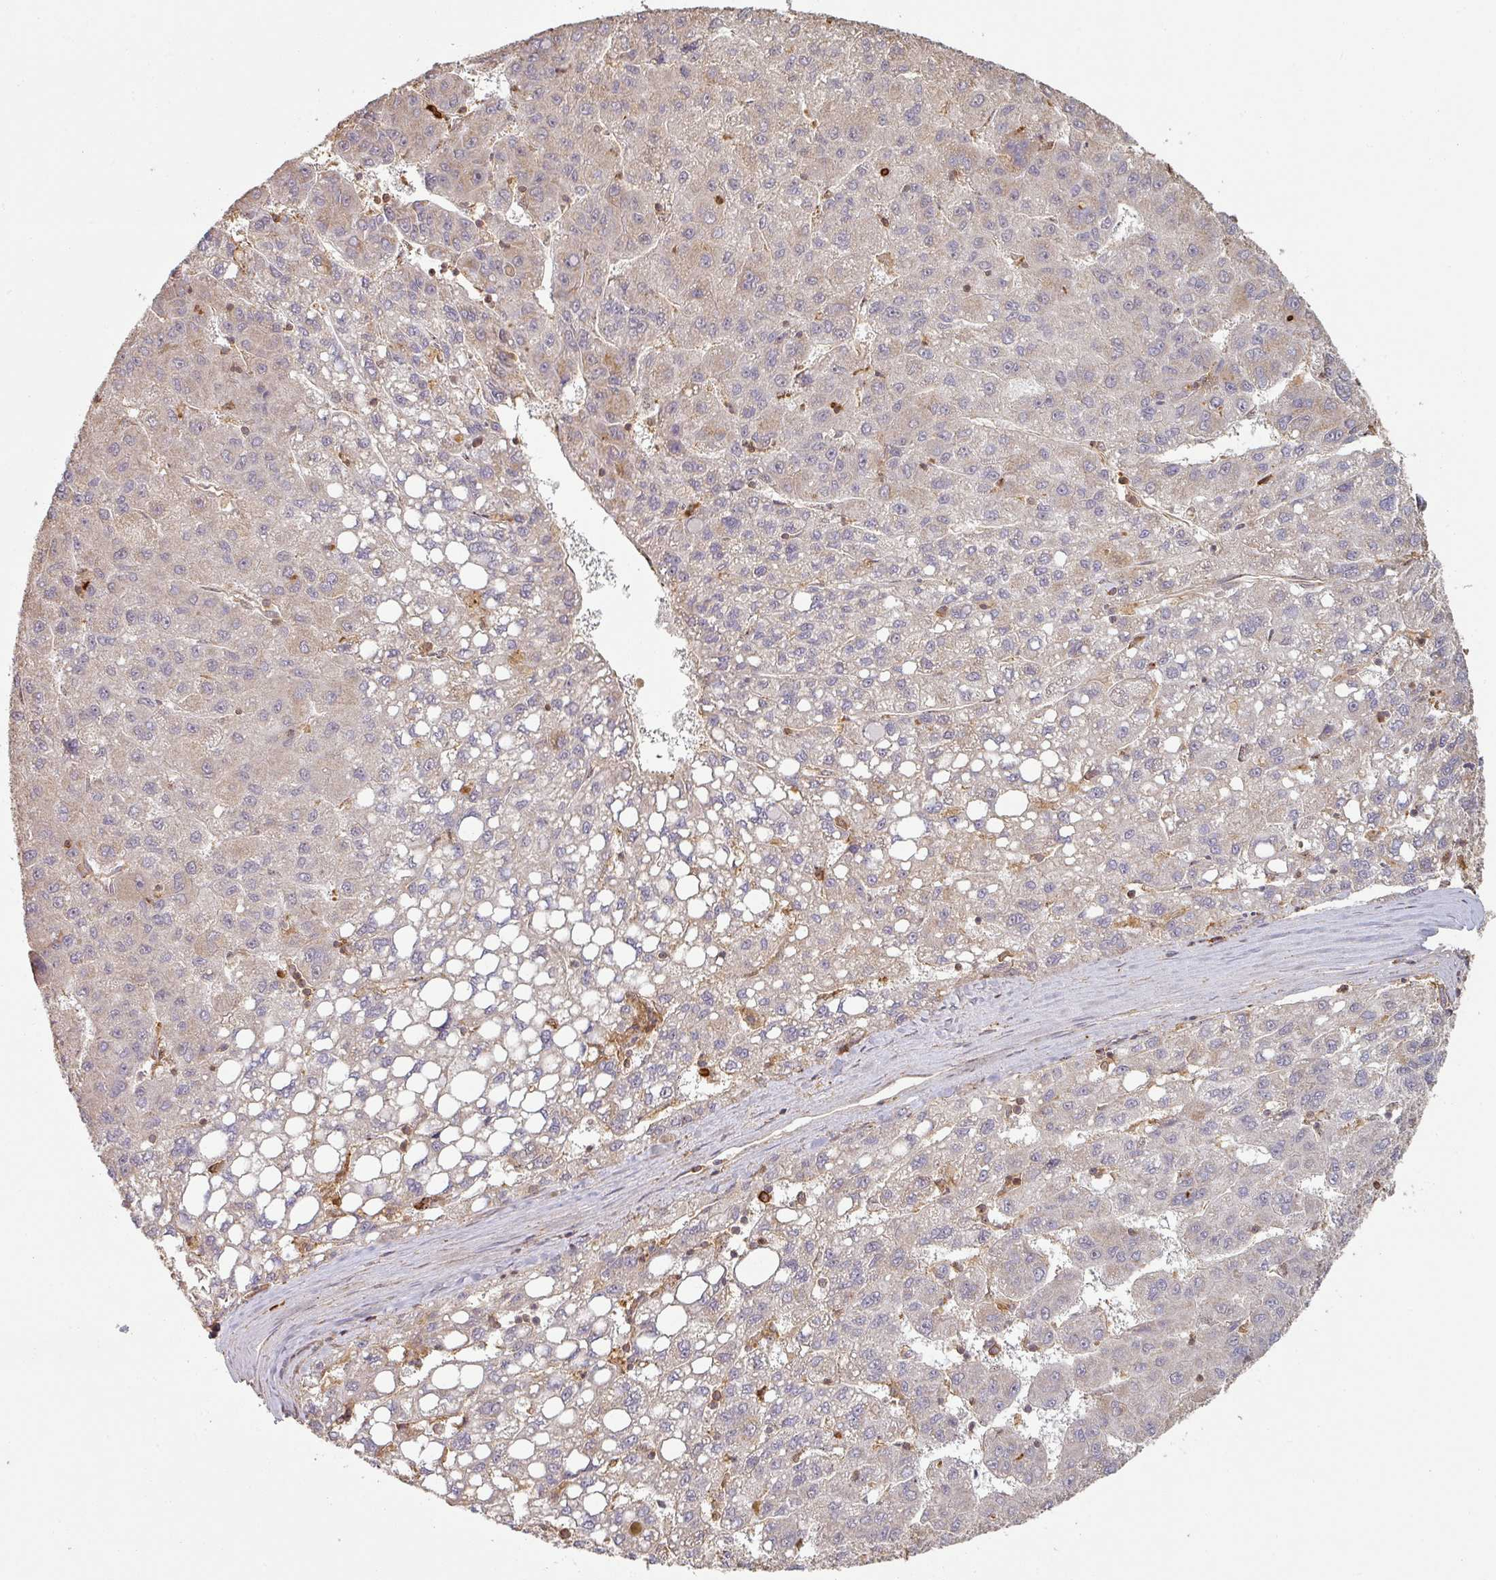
{"staining": {"intensity": "weak", "quantity": "25%-75%", "location": "cytoplasmic/membranous"}, "tissue": "liver cancer", "cell_type": "Tumor cells", "image_type": "cancer", "snomed": [{"axis": "morphology", "description": "Carcinoma, Hepatocellular, NOS"}, {"axis": "topography", "description": "Liver"}], "caption": "Immunohistochemistry (IHC) micrograph of human liver hepatocellular carcinoma stained for a protein (brown), which demonstrates low levels of weak cytoplasmic/membranous positivity in approximately 25%-75% of tumor cells.", "gene": "ZNF322", "patient": {"sex": "female", "age": 82}}